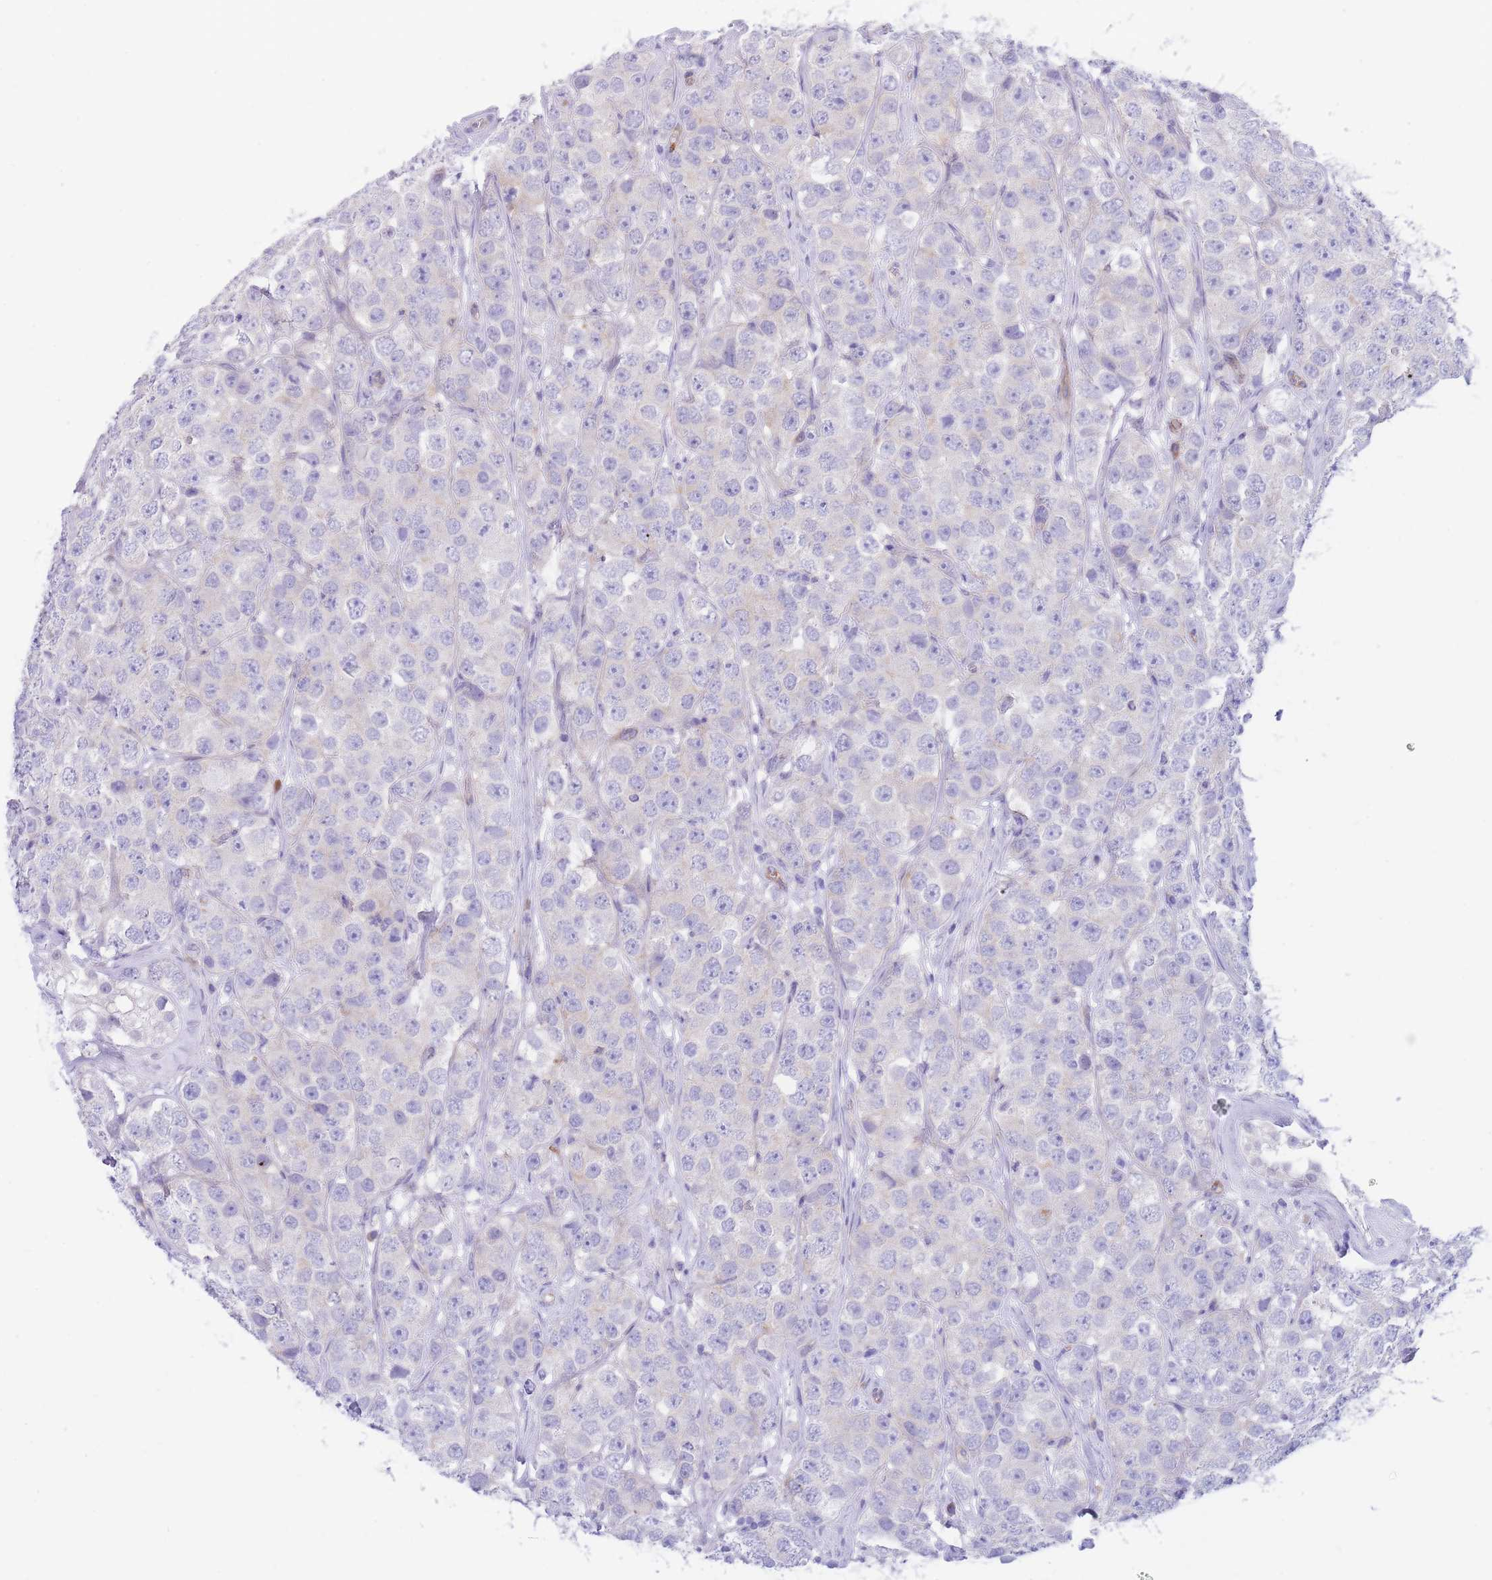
{"staining": {"intensity": "negative", "quantity": "none", "location": "none"}, "tissue": "testis cancer", "cell_type": "Tumor cells", "image_type": "cancer", "snomed": [{"axis": "morphology", "description": "Seminoma, NOS"}, {"axis": "topography", "description": "Testis"}], "caption": "Testis seminoma stained for a protein using immunohistochemistry demonstrates no positivity tumor cells.", "gene": "DET1", "patient": {"sex": "male", "age": 28}}